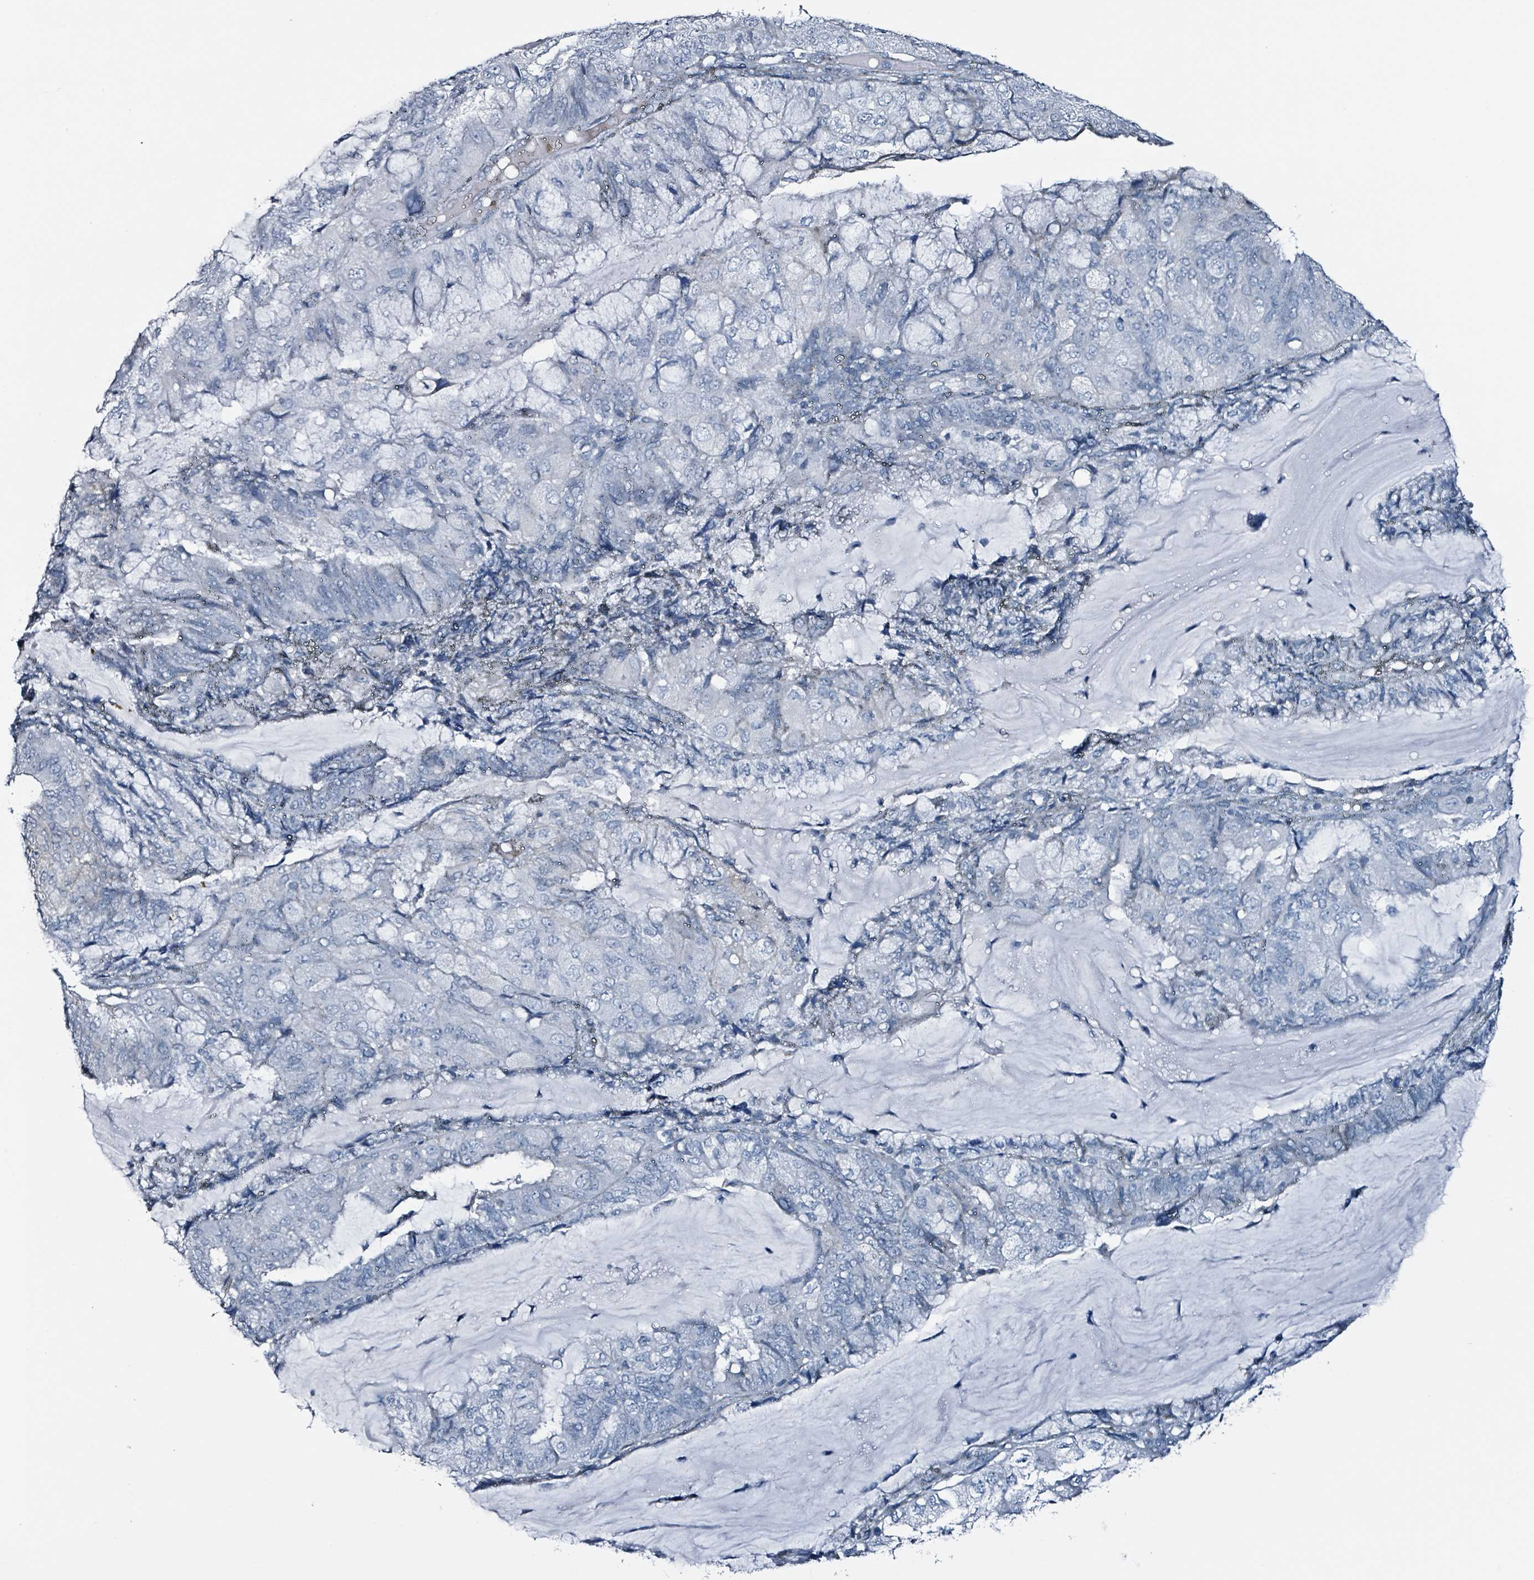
{"staining": {"intensity": "negative", "quantity": "none", "location": "none"}, "tissue": "endometrial cancer", "cell_type": "Tumor cells", "image_type": "cancer", "snomed": [{"axis": "morphology", "description": "Adenocarcinoma, NOS"}, {"axis": "topography", "description": "Endometrium"}], "caption": "High power microscopy histopathology image of an immunohistochemistry (IHC) micrograph of endometrial cancer, revealing no significant expression in tumor cells.", "gene": "CA9", "patient": {"sex": "female", "age": 81}}